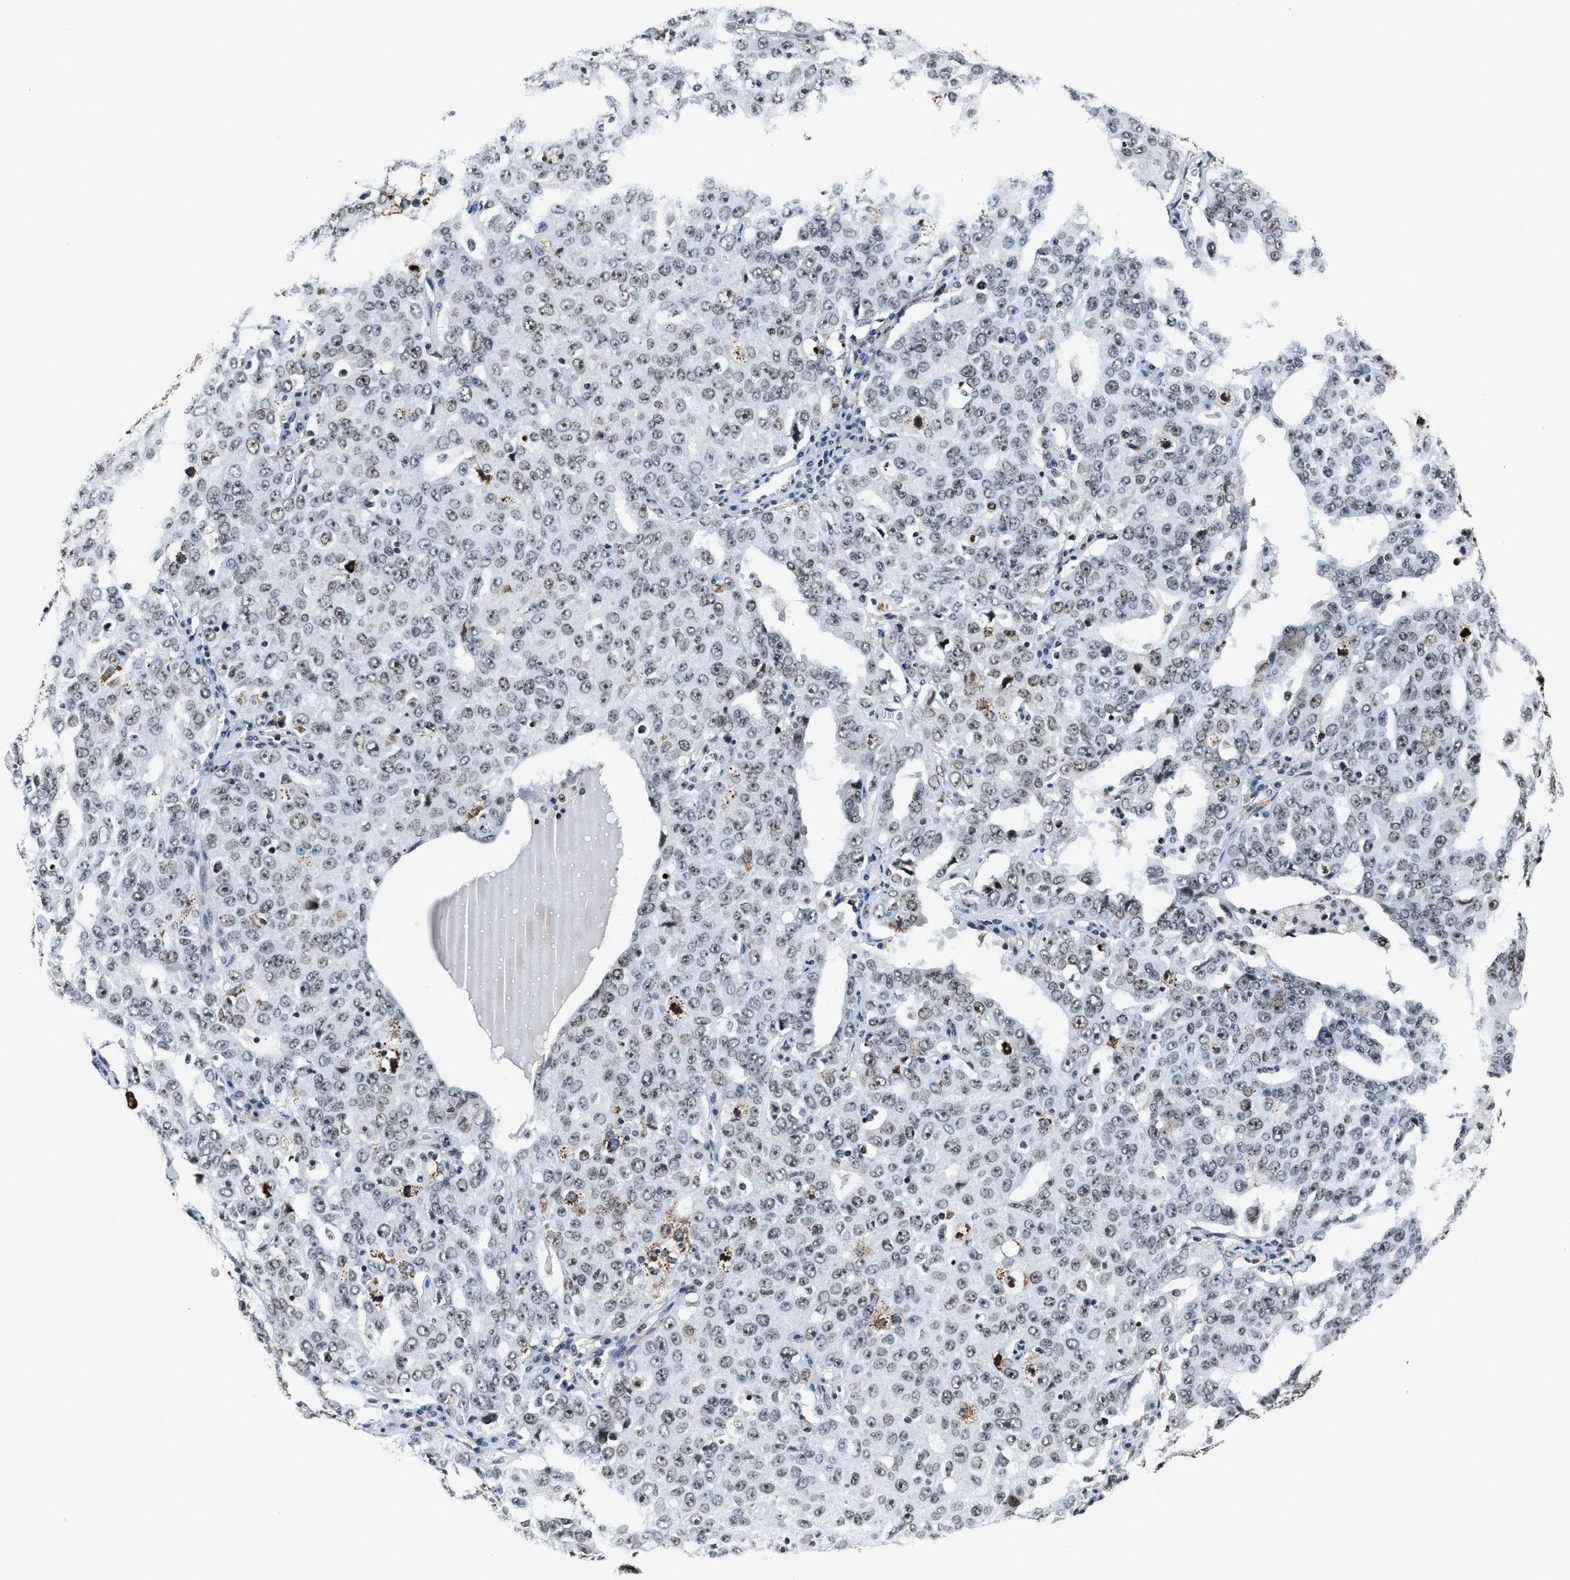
{"staining": {"intensity": "weak", "quantity": "25%-75%", "location": "nuclear"}, "tissue": "ovarian cancer", "cell_type": "Tumor cells", "image_type": "cancer", "snomed": [{"axis": "morphology", "description": "Carcinoma, endometroid"}, {"axis": "topography", "description": "Ovary"}], "caption": "Weak nuclear staining for a protein is appreciated in about 25%-75% of tumor cells of endometroid carcinoma (ovarian) using immunohistochemistry.", "gene": "SUPT16H", "patient": {"sex": "female", "age": 62}}